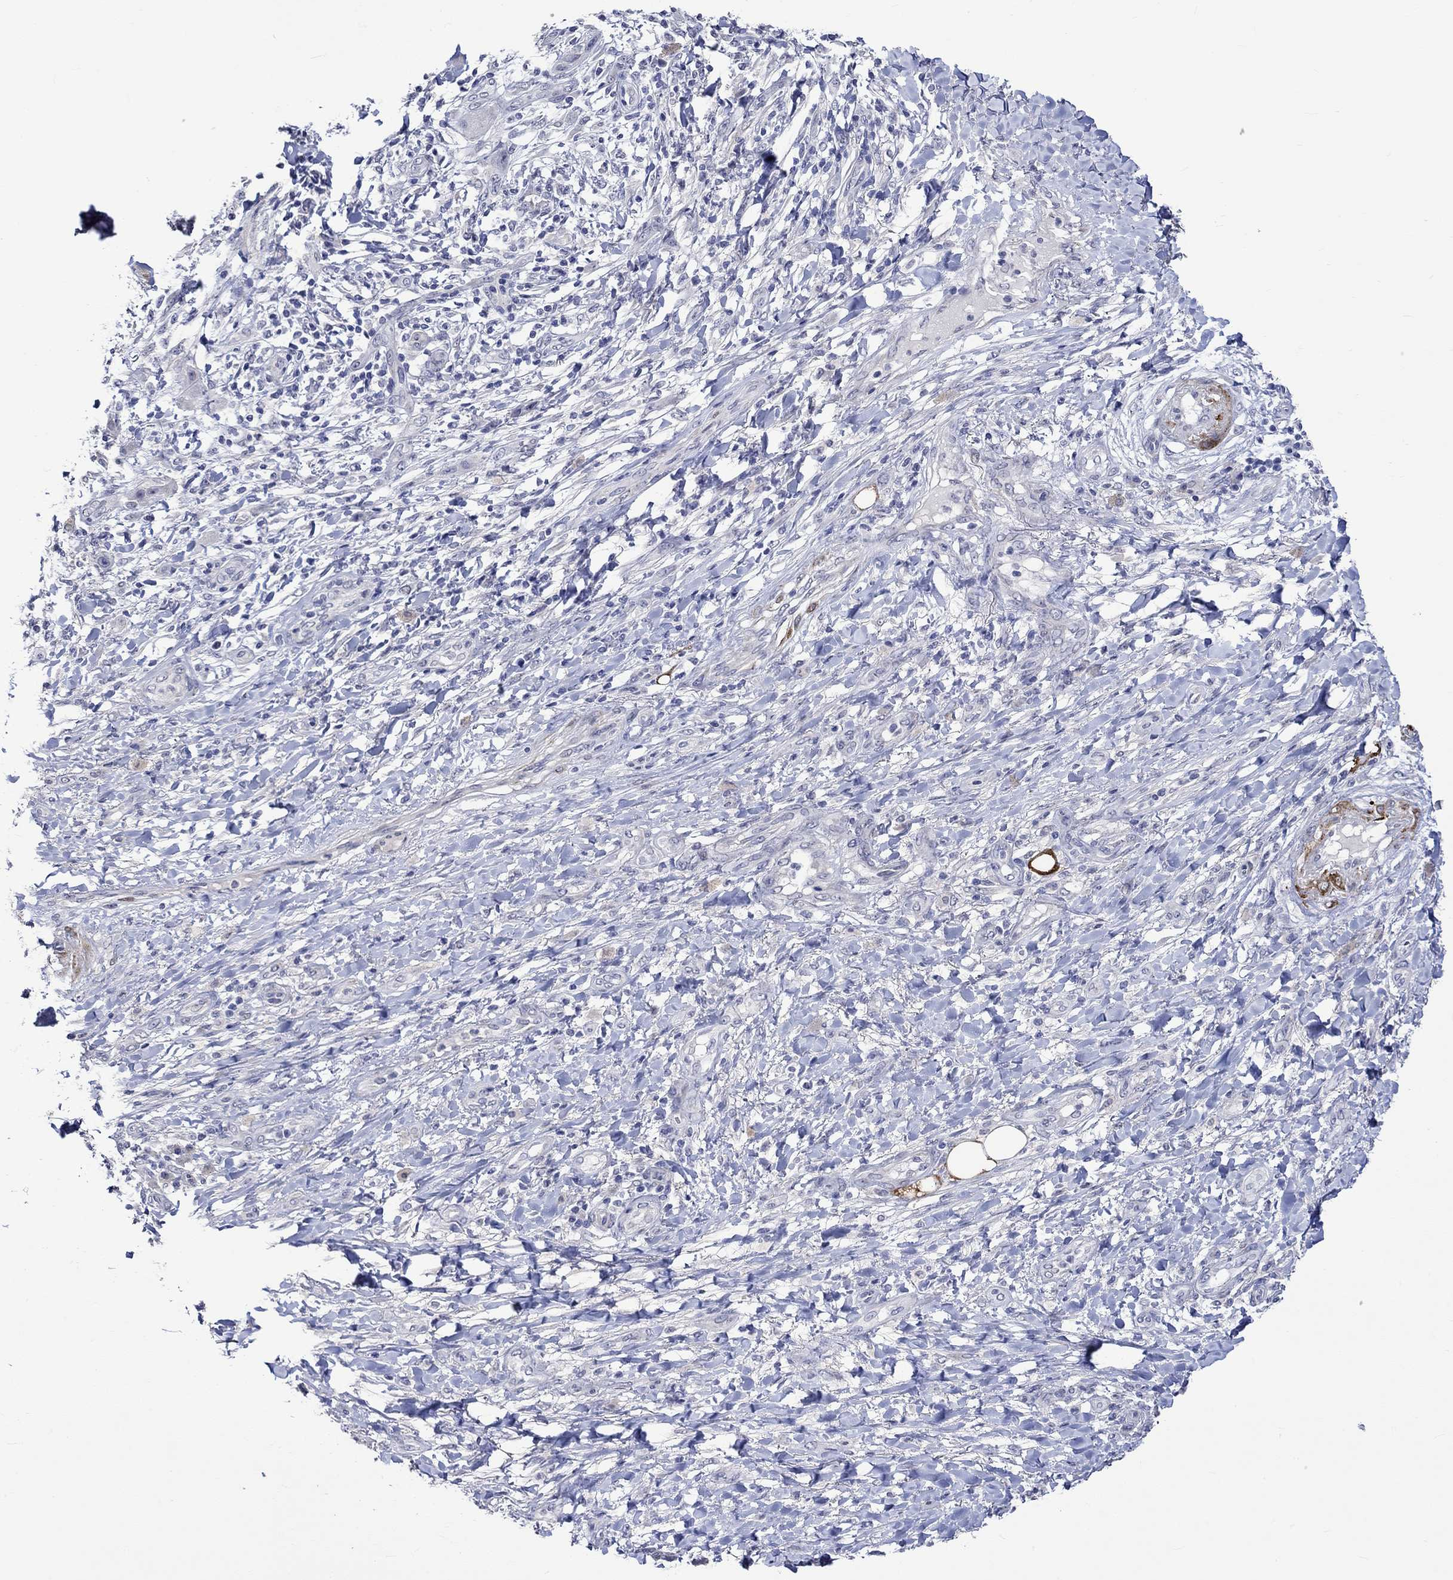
{"staining": {"intensity": "negative", "quantity": "none", "location": "none"}, "tissue": "skin cancer", "cell_type": "Tumor cells", "image_type": "cancer", "snomed": [{"axis": "morphology", "description": "Squamous cell carcinoma, NOS"}, {"axis": "topography", "description": "Skin"}], "caption": "Skin cancer was stained to show a protein in brown. There is no significant staining in tumor cells.", "gene": "CRYAB", "patient": {"sex": "male", "age": 62}}